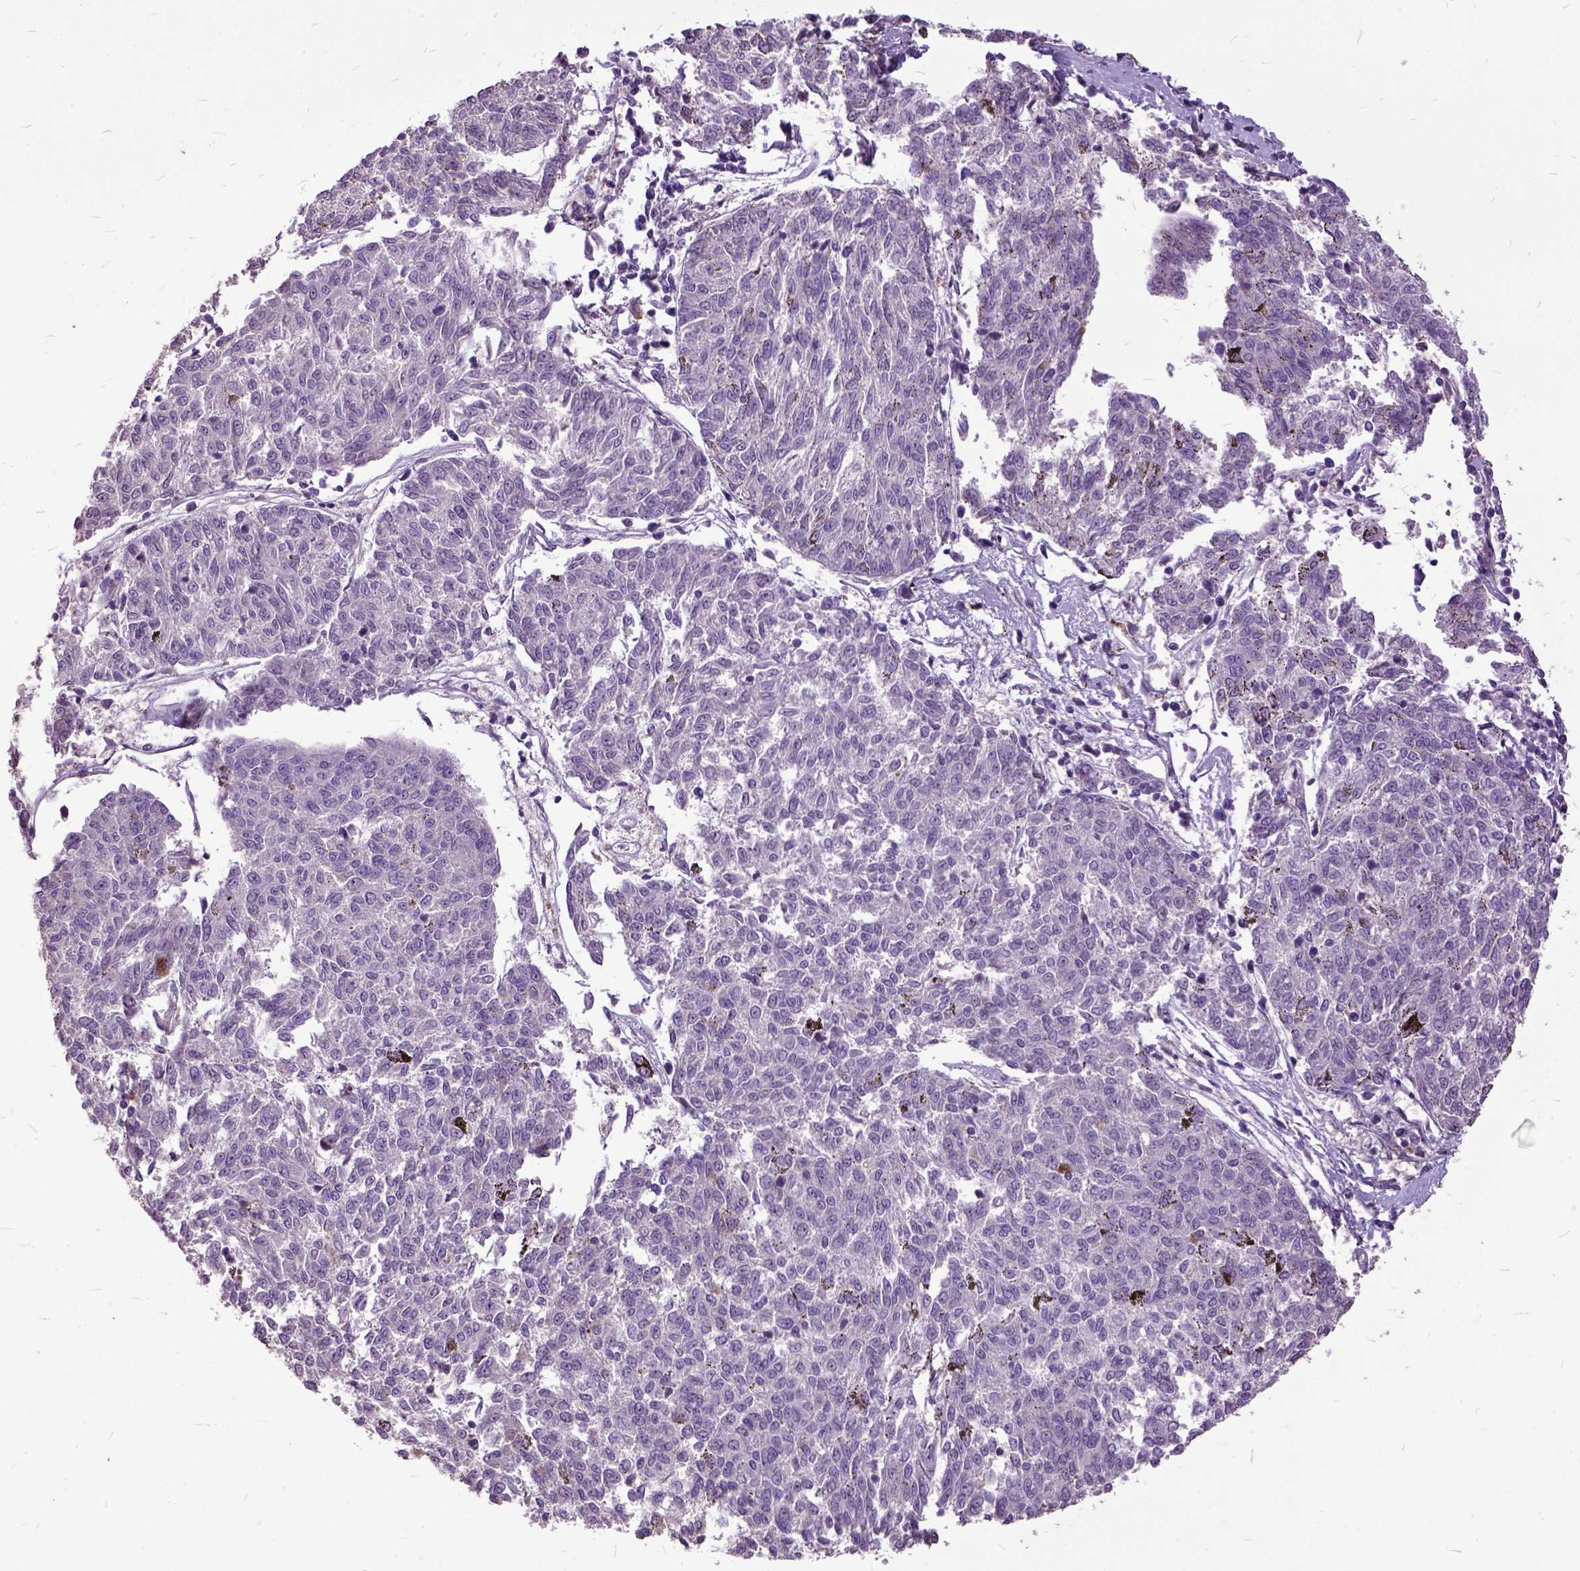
{"staining": {"intensity": "negative", "quantity": "none", "location": "none"}, "tissue": "melanoma", "cell_type": "Tumor cells", "image_type": "cancer", "snomed": [{"axis": "morphology", "description": "Malignant melanoma, NOS"}, {"axis": "topography", "description": "Skin"}], "caption": "High power microscopy image of an immunohistochemistry (IHC) image of malignant melanoma, revealing no significant positivity in tumor cells. (DAB immunohistochemistry (IHC) with hematoxylin counter stain).", "gene": "AREG", "patient": {"sex": "female", "age": 72}}